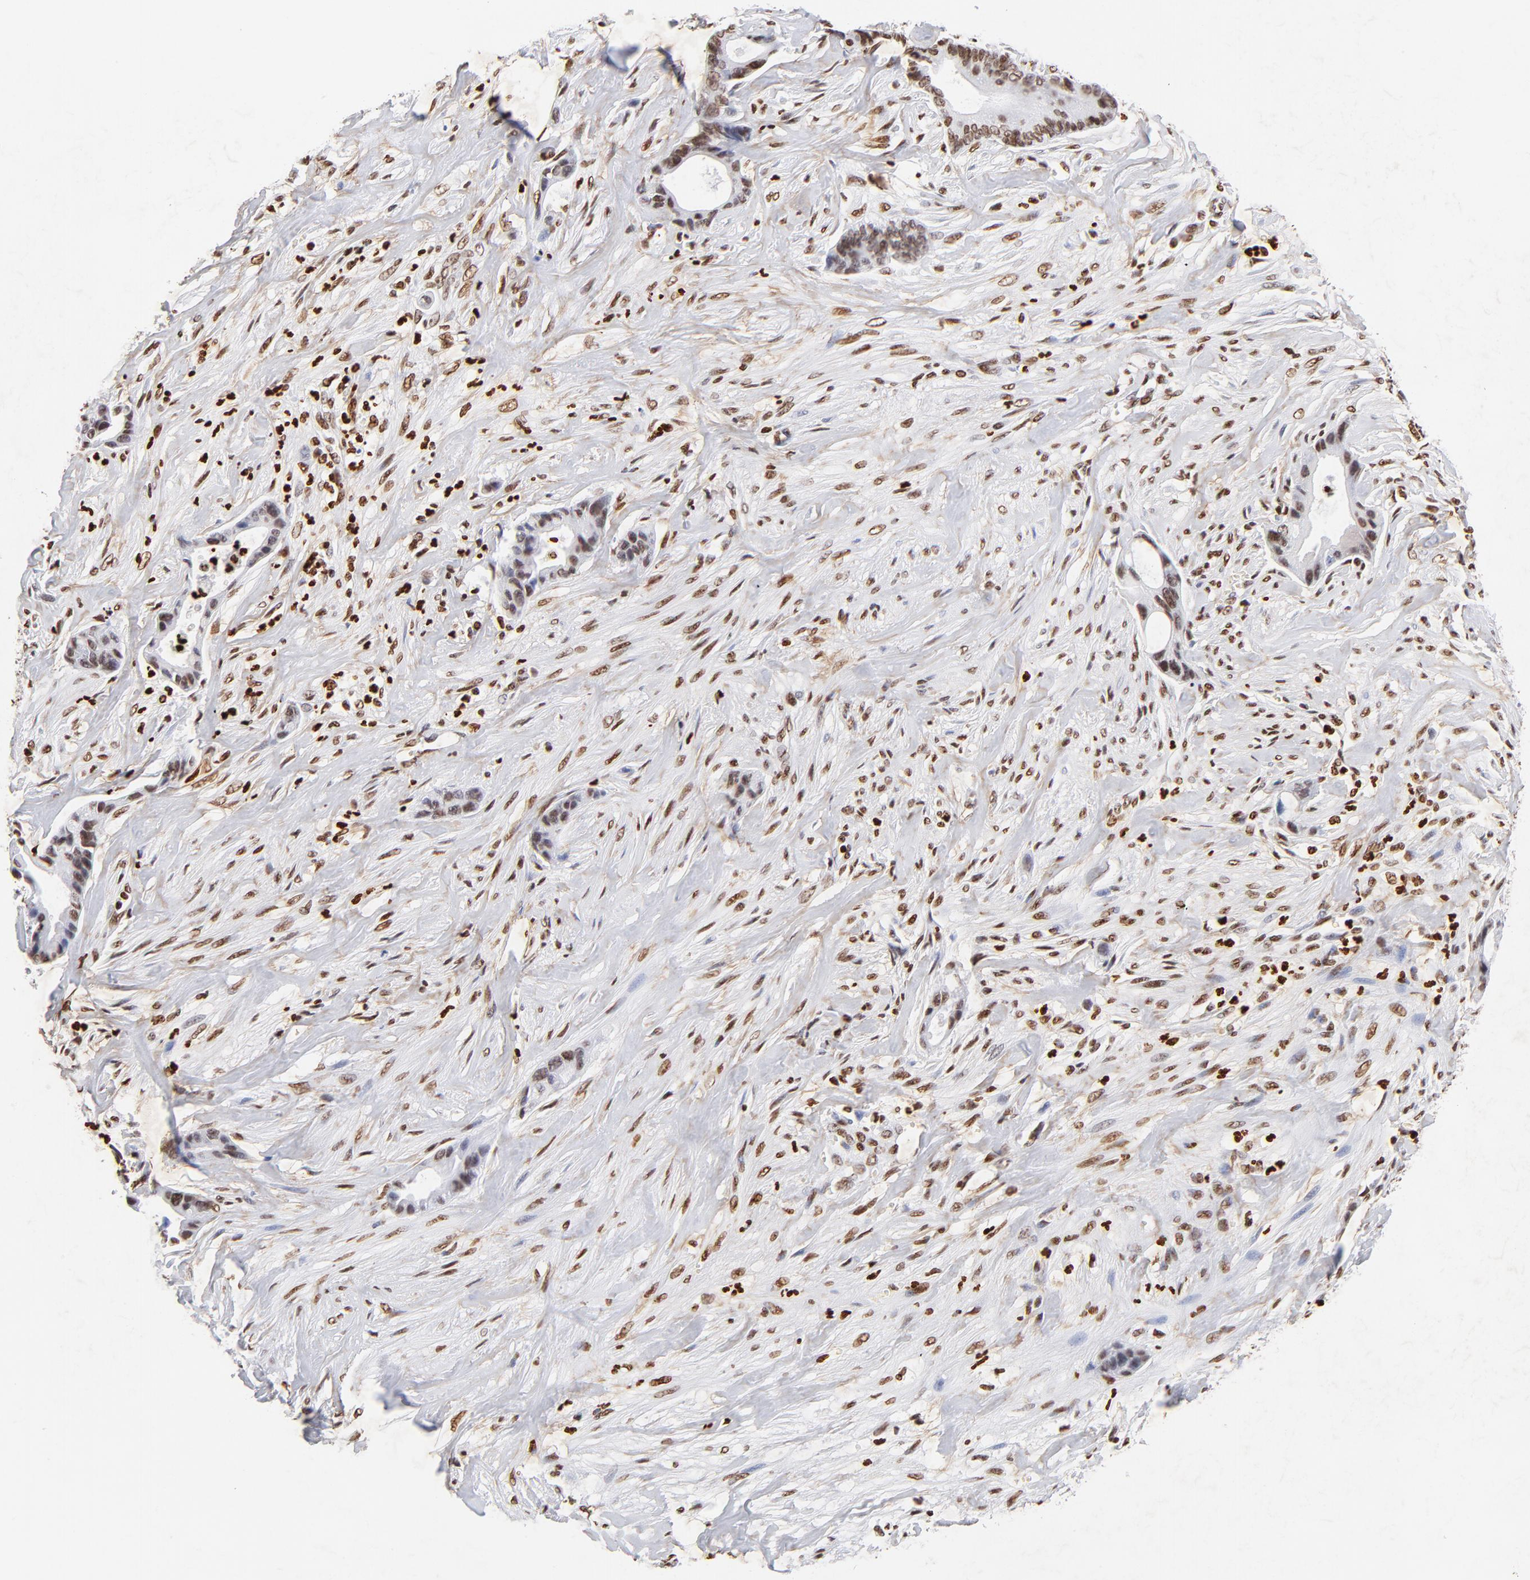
{"staining": {"intensity": "moderate", "quantity": "25%-75%", "location": "nuclear"}, "tissue": "liver cancer", "cell_type": "Tumor cells", "image_type": "cancer", "snomed": [{"axis": "morphology", "description": "Cholangiocarcinoma"}, {"axis": "topography", "description": "Liver"}], "caption": "This photomicrograph displays IHC staining of human cholangiocarcinoma (liver), with medium moderate nuclear positivity in about 25%-75% of tumor cells.", "gene": "FBH1", "patient": {"sex": "female", "age": 55}}